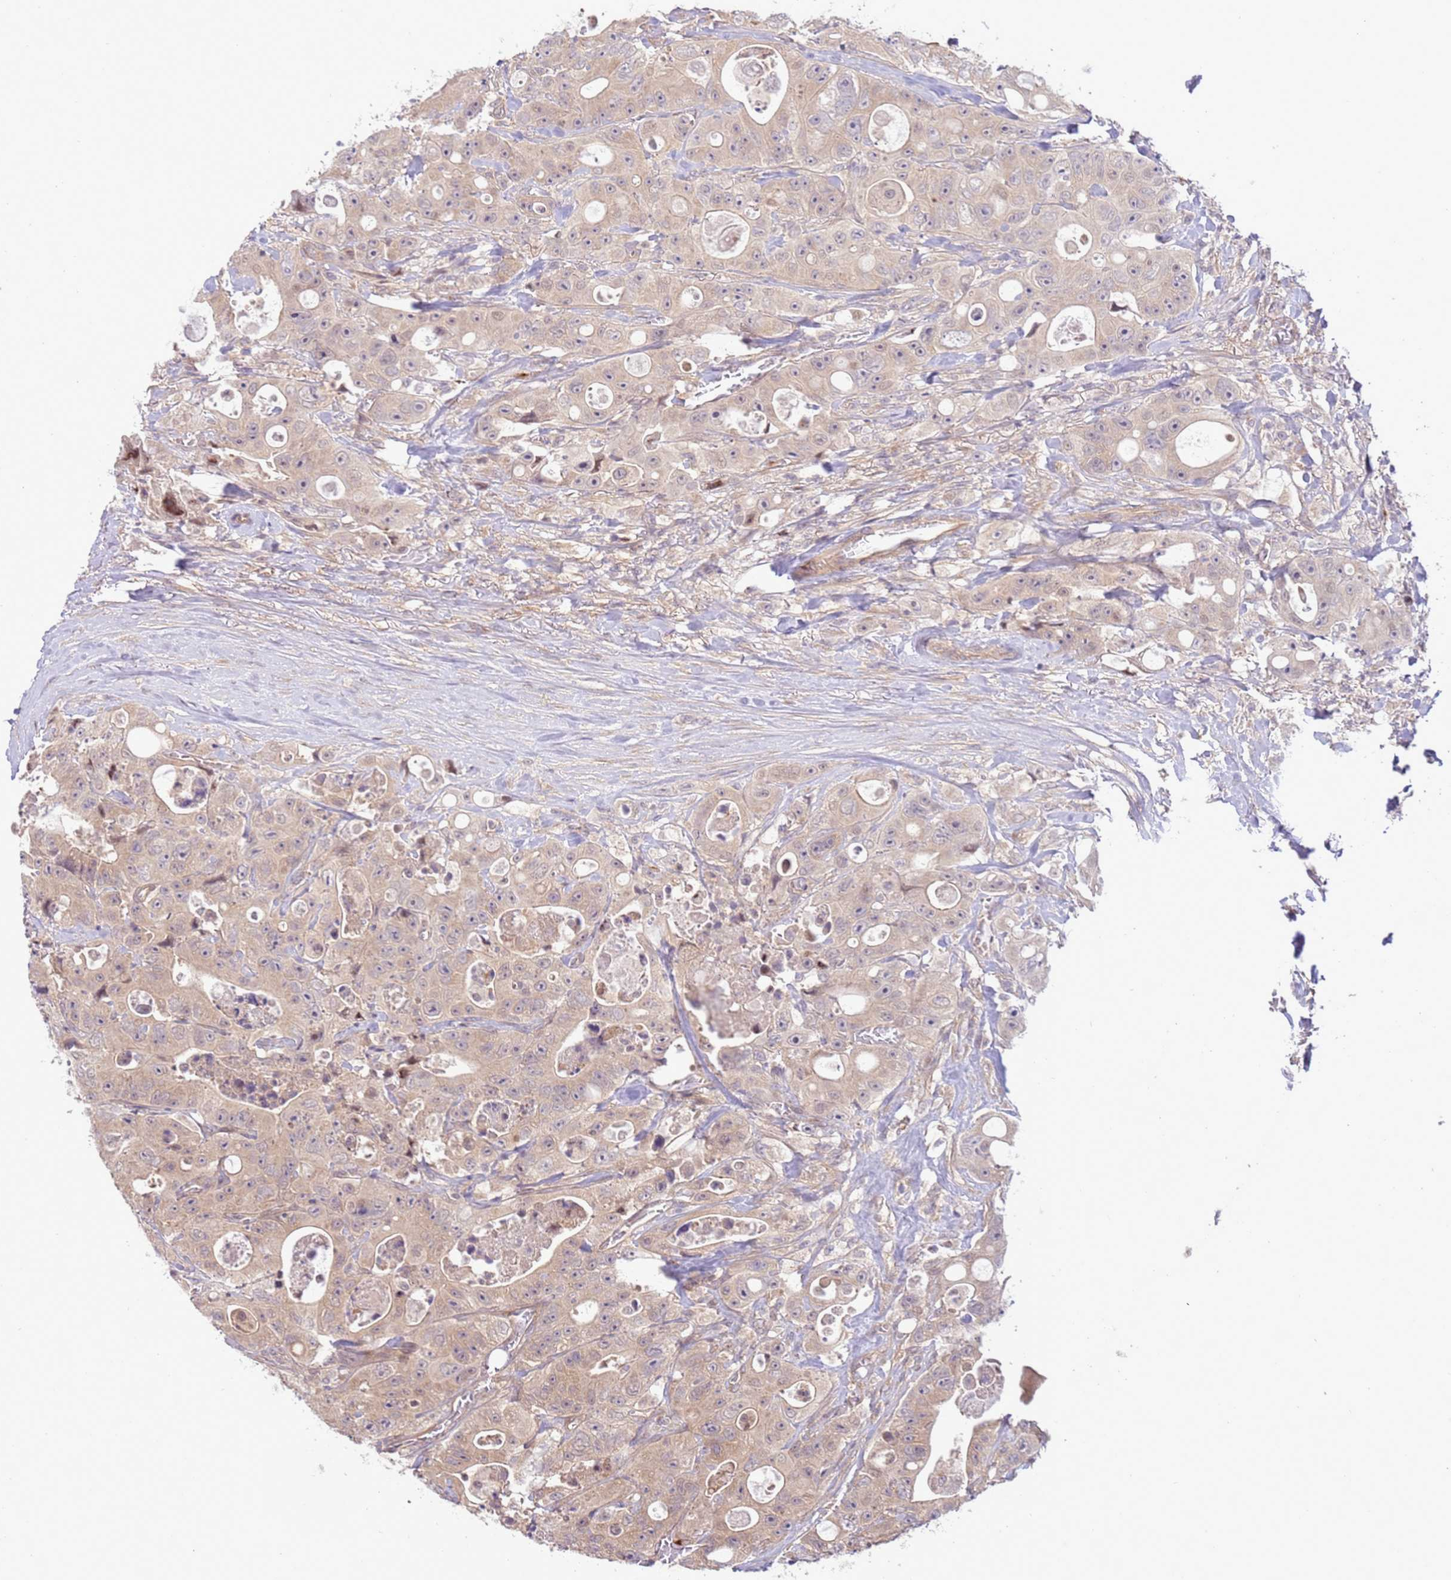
{"staining": {"intensity": "weak", "quantity": "<25%", "location": "cytoplasmic/membranous"}, "tissue": "colorectal cancer", "cell_type": "Tumor cells", "image_type": "cancer", "snomed": [{"axis": "morphology", "description": "Adenocarcinoma, NOS"}, {"axis": "topography", "description": "Colon"}], "caption": "Immunohistochemistry (IHC) image of adenocarcinoma (colorectal) stained for a protein (brown), which displays no expression in tumor cells. The staining is performed using DAB (3,3'-diaminobenzidine) brown chromogen with nuclei counter-stained in using hematoxylin.", "gene": "SCARA3", "patient": {"sex": "female", "age": 46}}